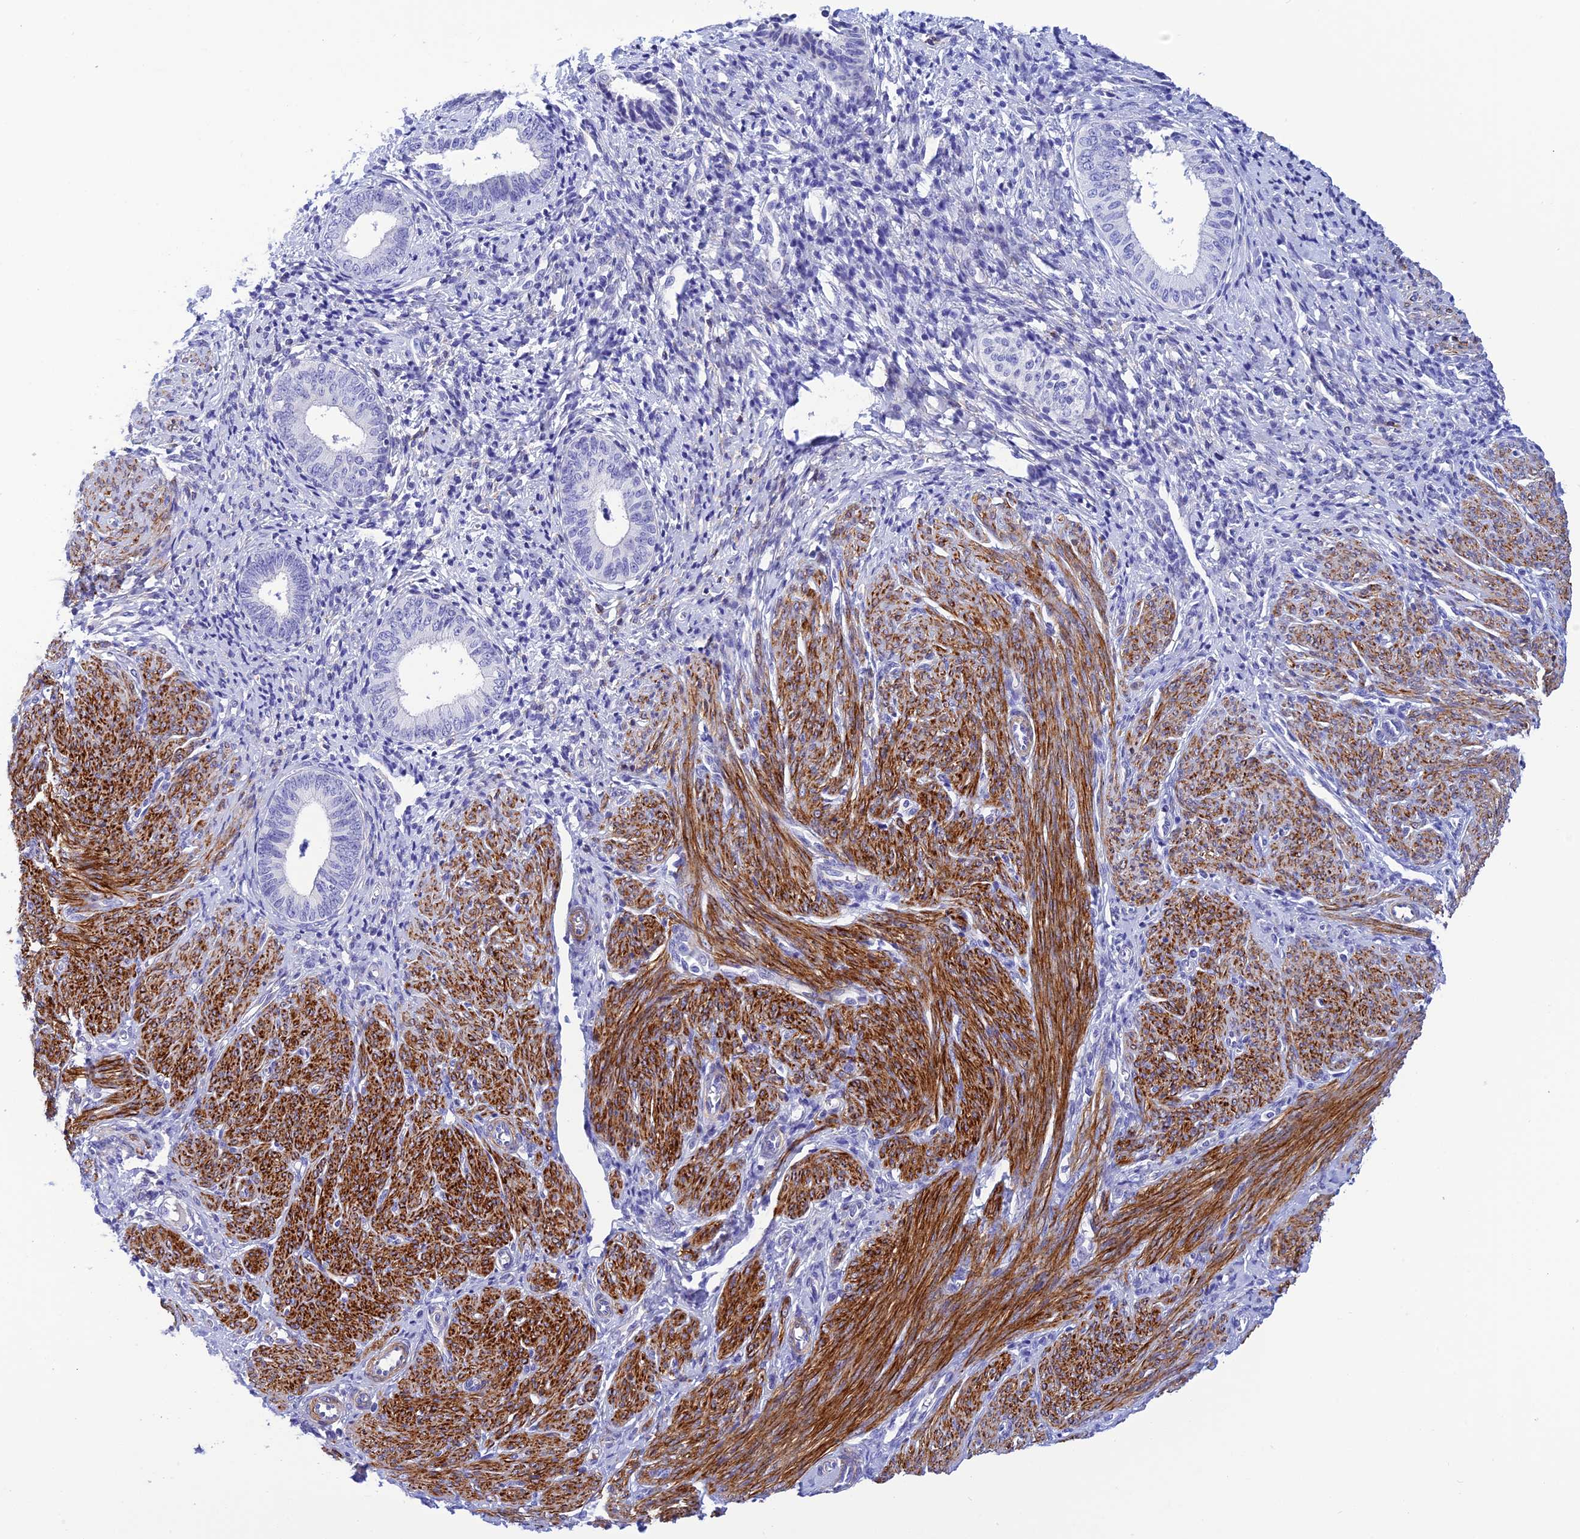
{"staining": {"intensity": "negative", "quantity": "none", "location": "none"}, "tissue": "endometrial cancer", "cell_type": "Tumor cells", "image_type": "cancer", "snomed": [{"axis": "morphology", "description": "Adenocarcinoma, NOS"}, {"axis": "topography", "description": "Endometrium"}], "caption": "Protein analysis of endometrial cancer displays no significant positivity in tumor cells.", "gene": "ZDHHC16", "patient": {"sex": "female", "age": 79}}